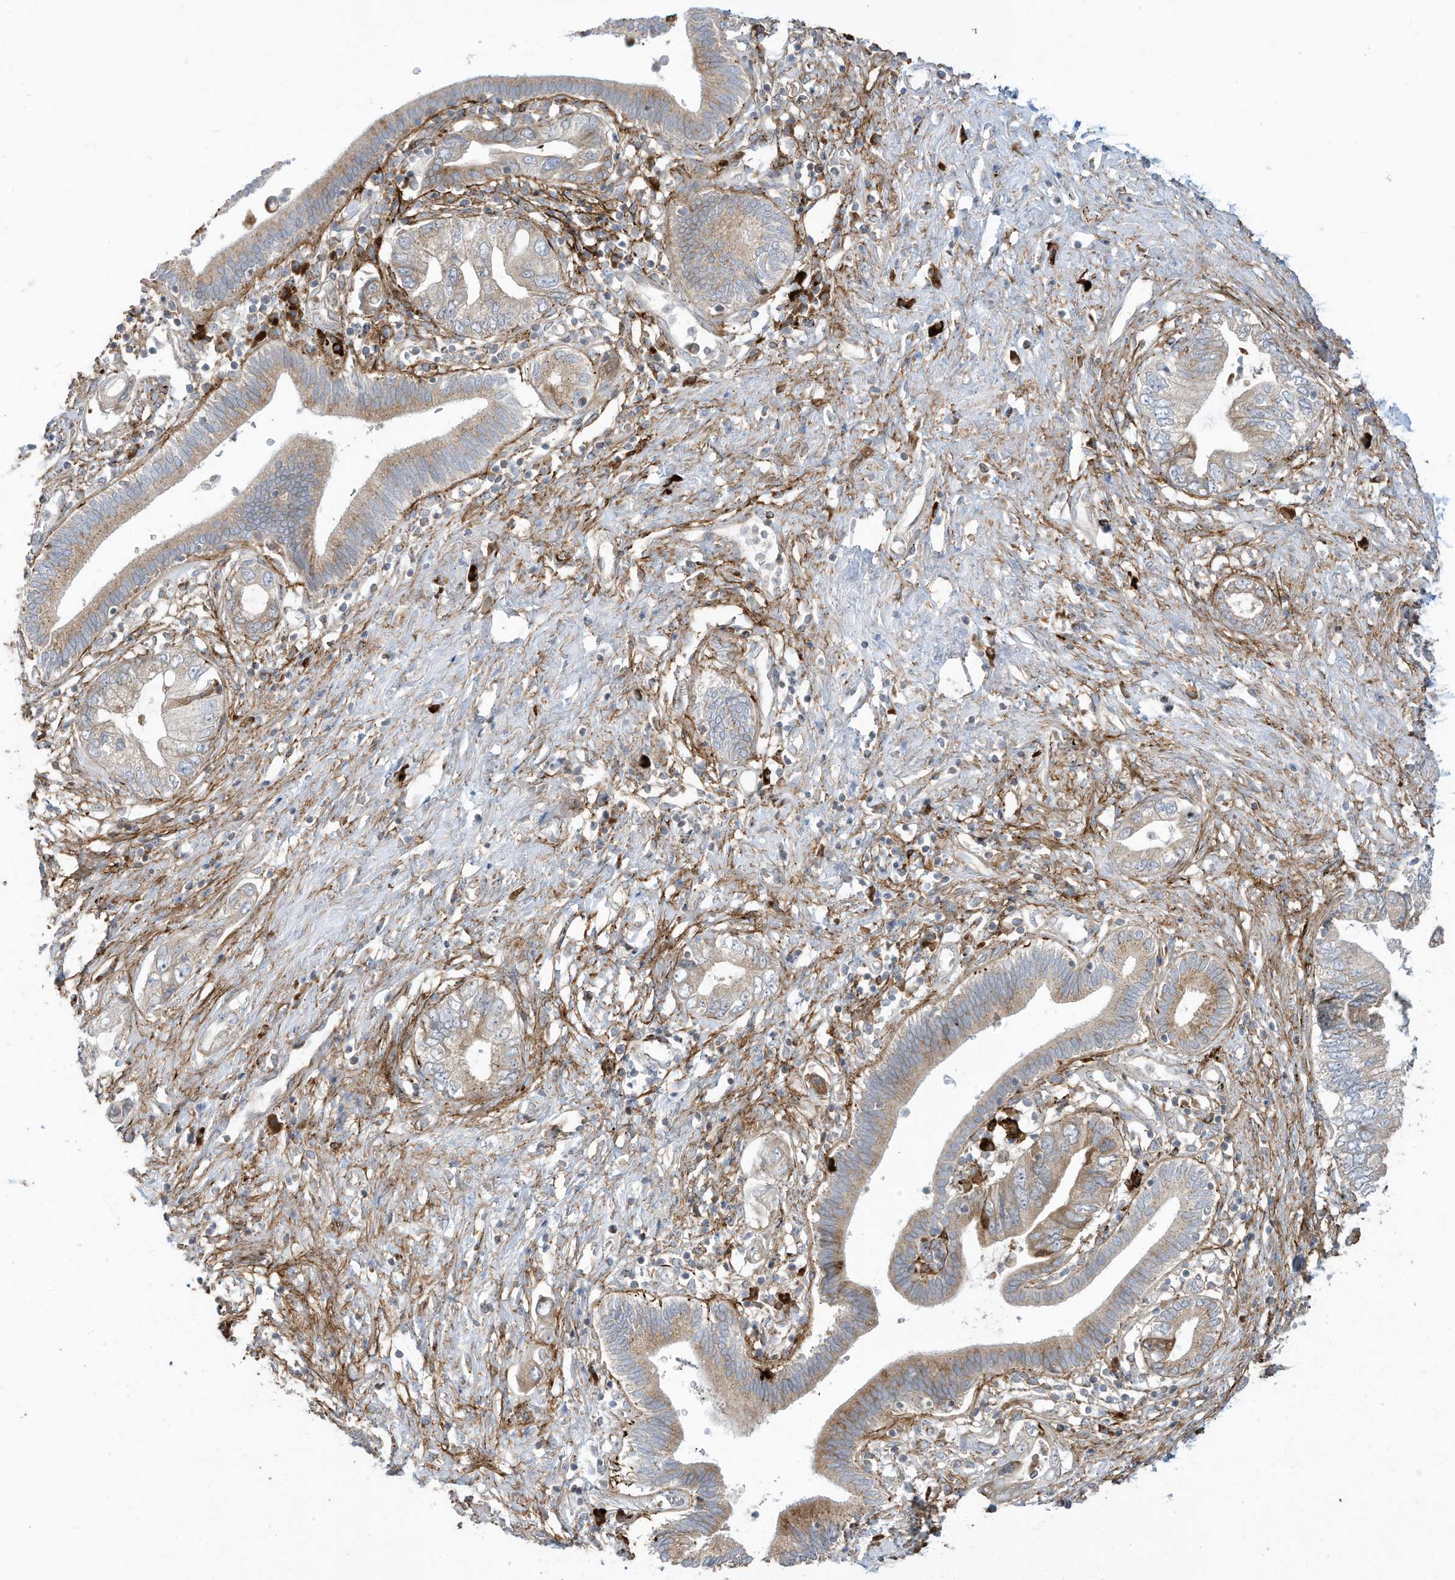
{"staining": {"intensity": "weak", "quantity": "25%-75%", "location": "cytoplasmic/membranous"}, "tissue": "pancreatic cancer", "cell_type": "Tumor cells", "image_type": "cancer", "snomed": [{"axis": "morphology", "description": "Adenocarcinoma, NOS"}, {"axis": "topography", "description": "Pancreas"}], "caption": "Protein expression analysis of pancreatic cancer shows weak cytoplasmic/membranous staining in about 25%-75% of tumor cells. The staining is performed using DAB brown chromogen to label protein expression. The nuclei are counter-stained blue using hematoxylin.", "gene": "TRNAU1AP", "patient": {"sex": "female", "age": 73}}